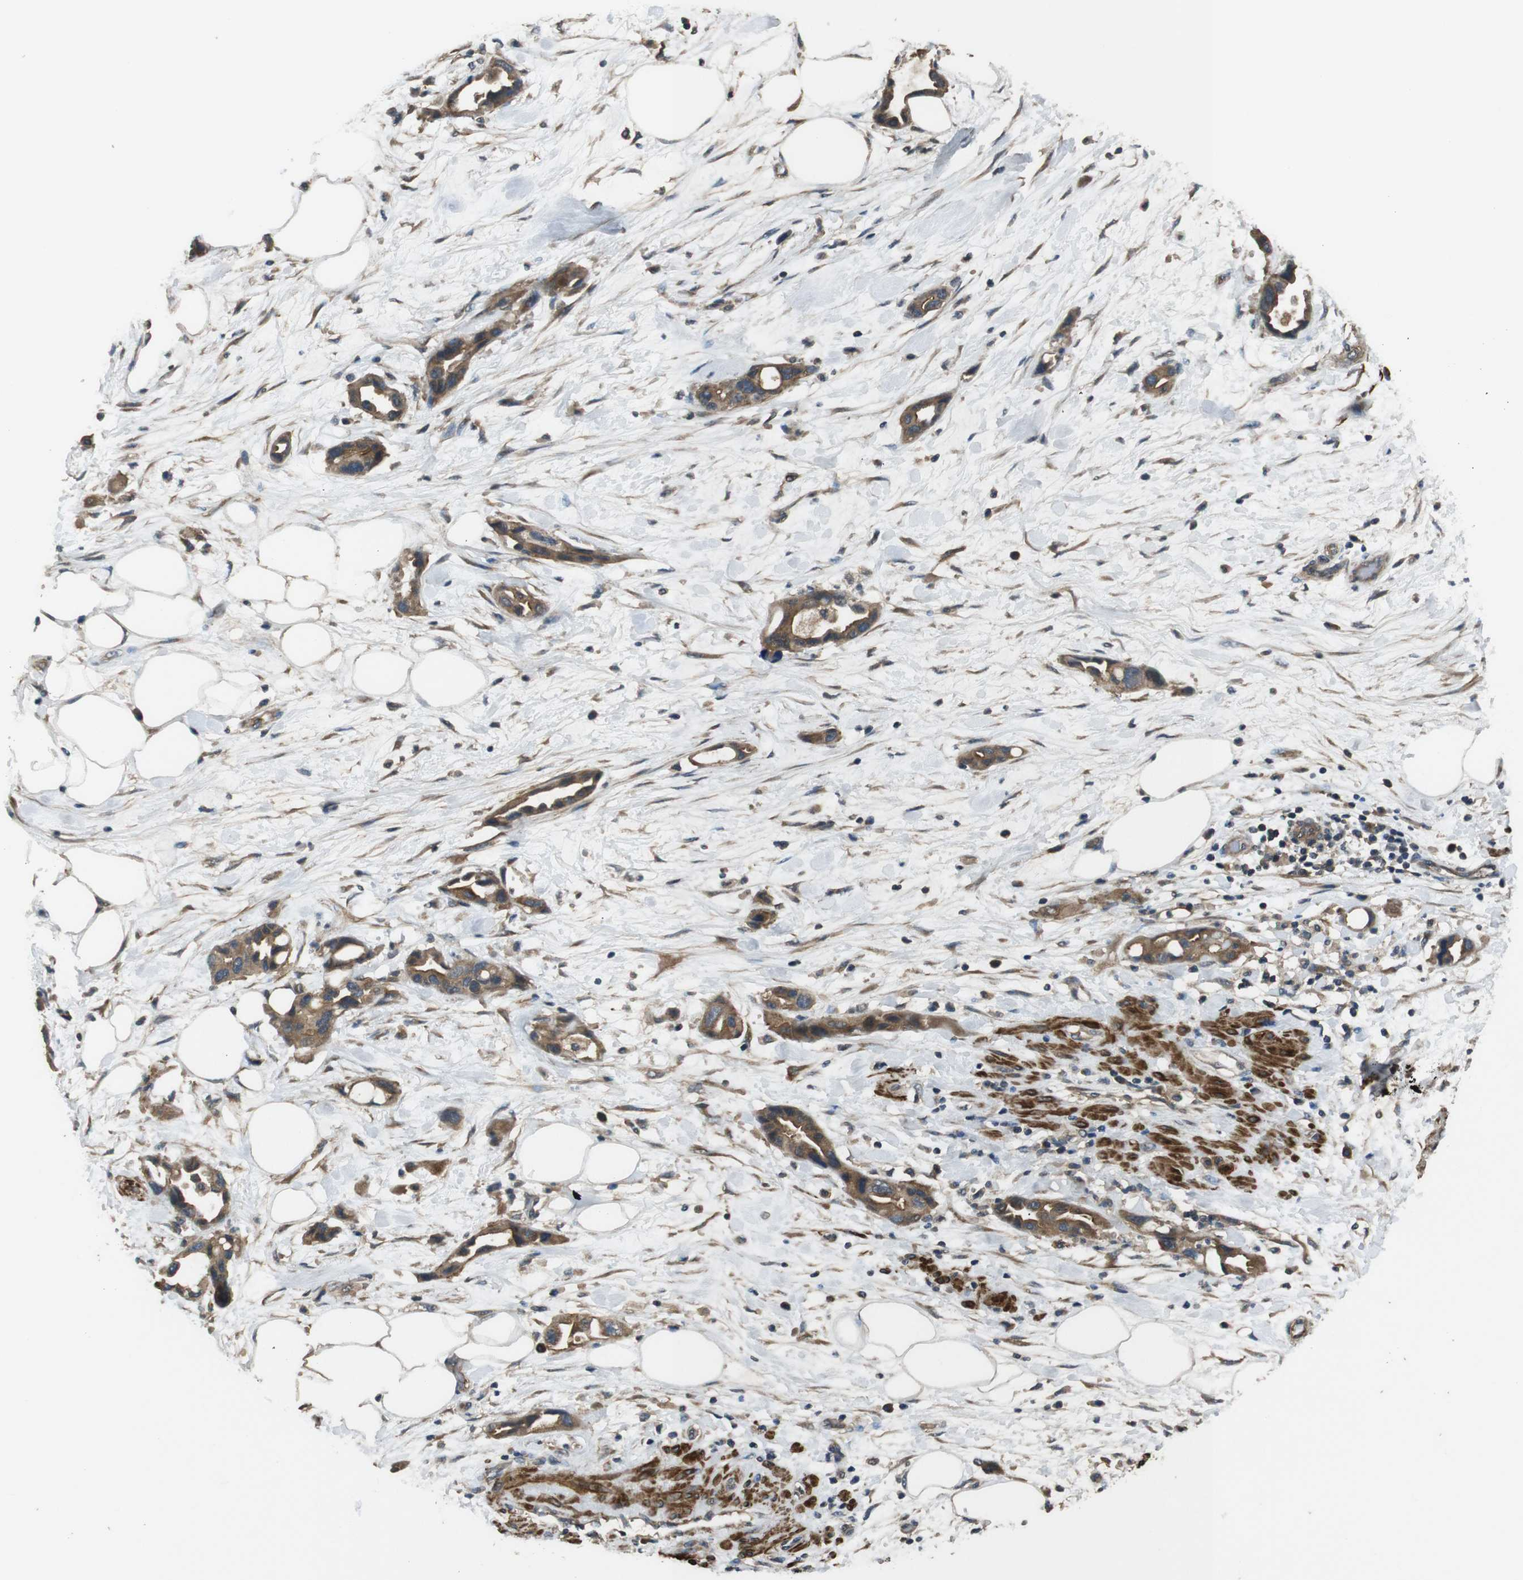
{"staining": {"intensity": "moderate", "quantity": ">75%", "location": "cytoplasmic/membranous"}, "tissue": "pancreatic cancer", "cell_type": "Tumor cells", "image_type": "cancer", "snomed": [{"axis": "morphology", "description": "Adenocarcinoma, NOS"}, {"axis": "topography", "description": "Pancreas"}], "caption": "A brown stain shows moderate cytoplasmic/membranous expression of a protein in human pancreatic adenocarcinoma tumor cells.", "gene": "FUT2", "patient": {"sex": "female", "age": 57}}